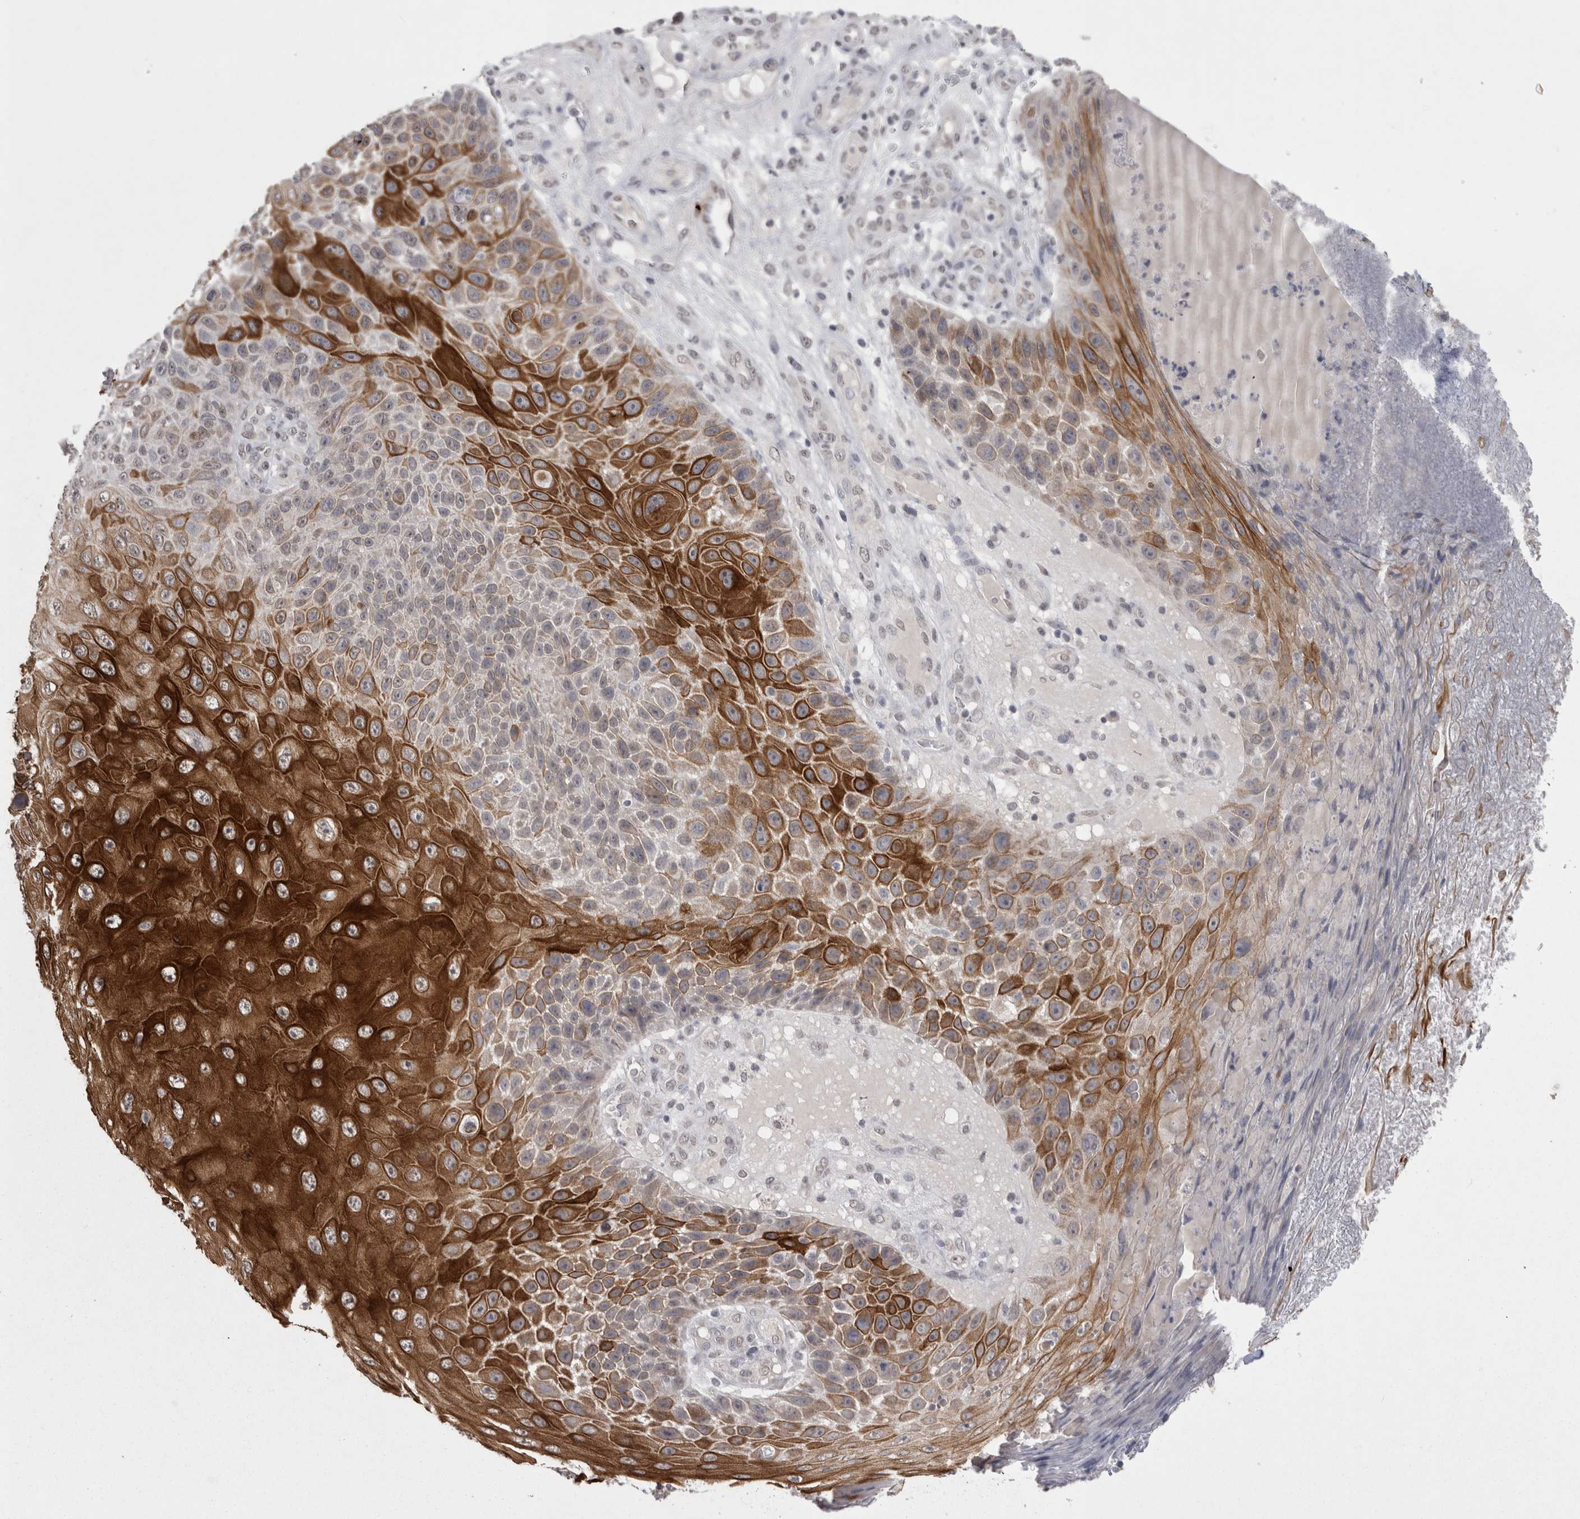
{"staining": {"intensity": "strong", "quantity": ">75%", "location": "cytoplasmic/membranous"}, "tissue": "skin cancer", "cell_type": "Tumor cells", "image_type": "cancer", "snomed": [{"axis": "morphology", "description": "Squamous cell carcinoma, NOS"}, {"axis": "topography", "description": "Skin"}], "caption": "Brown immunohistochemical staining in skin cancer shows strong cytoplasmic/membranous staining in approximately >75% of tumor cells.", "gene": "DDX4", "patient": {"sex": "female", "age": 88}}